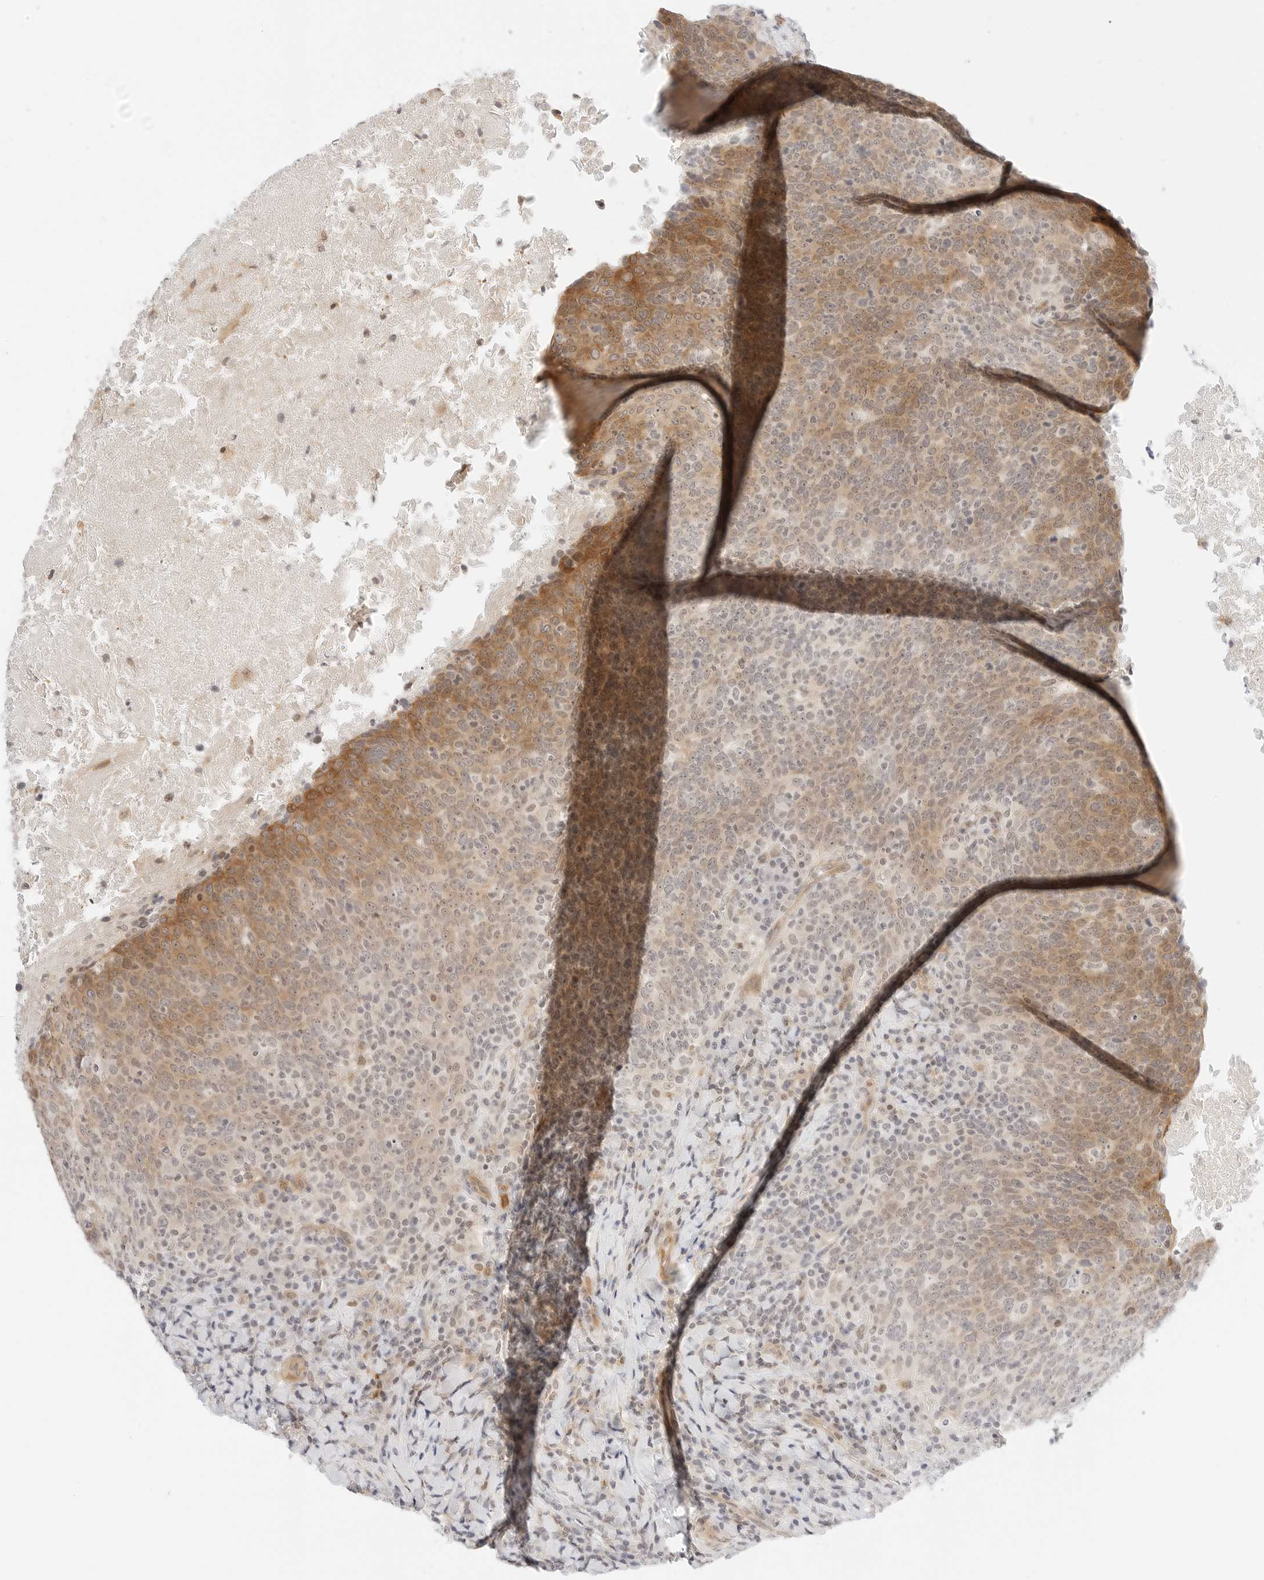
{"staining": {"intensity": "moderate", "quantity": ">75%", "location": "cytoplasmic/membranous,nuclear"}, "tissue": "head and neck cancer", "cell_type": "Tumor cells", "image_type": "cancer", "snomed": [{"axis": "morphology", "description": "Squamous cell carcinoma, NOS"}, {"axis": "morphology", "description": "Squamous cell carcinoma, metastatic, NOS"}, {"axis": "topography", "description": "Lymph node"}, {"axis": "topography", "description": "Head-Neck"}], "caption": "Human squamous cell carcinoma (head and neck) stained with a brown dye reveals moderate cytoplasmic/membranous and nuclear positive positivity in approximately >75% of tumor cells.", "gene": "TEKT2", "patient": {"sex": "male", "age": 62}}